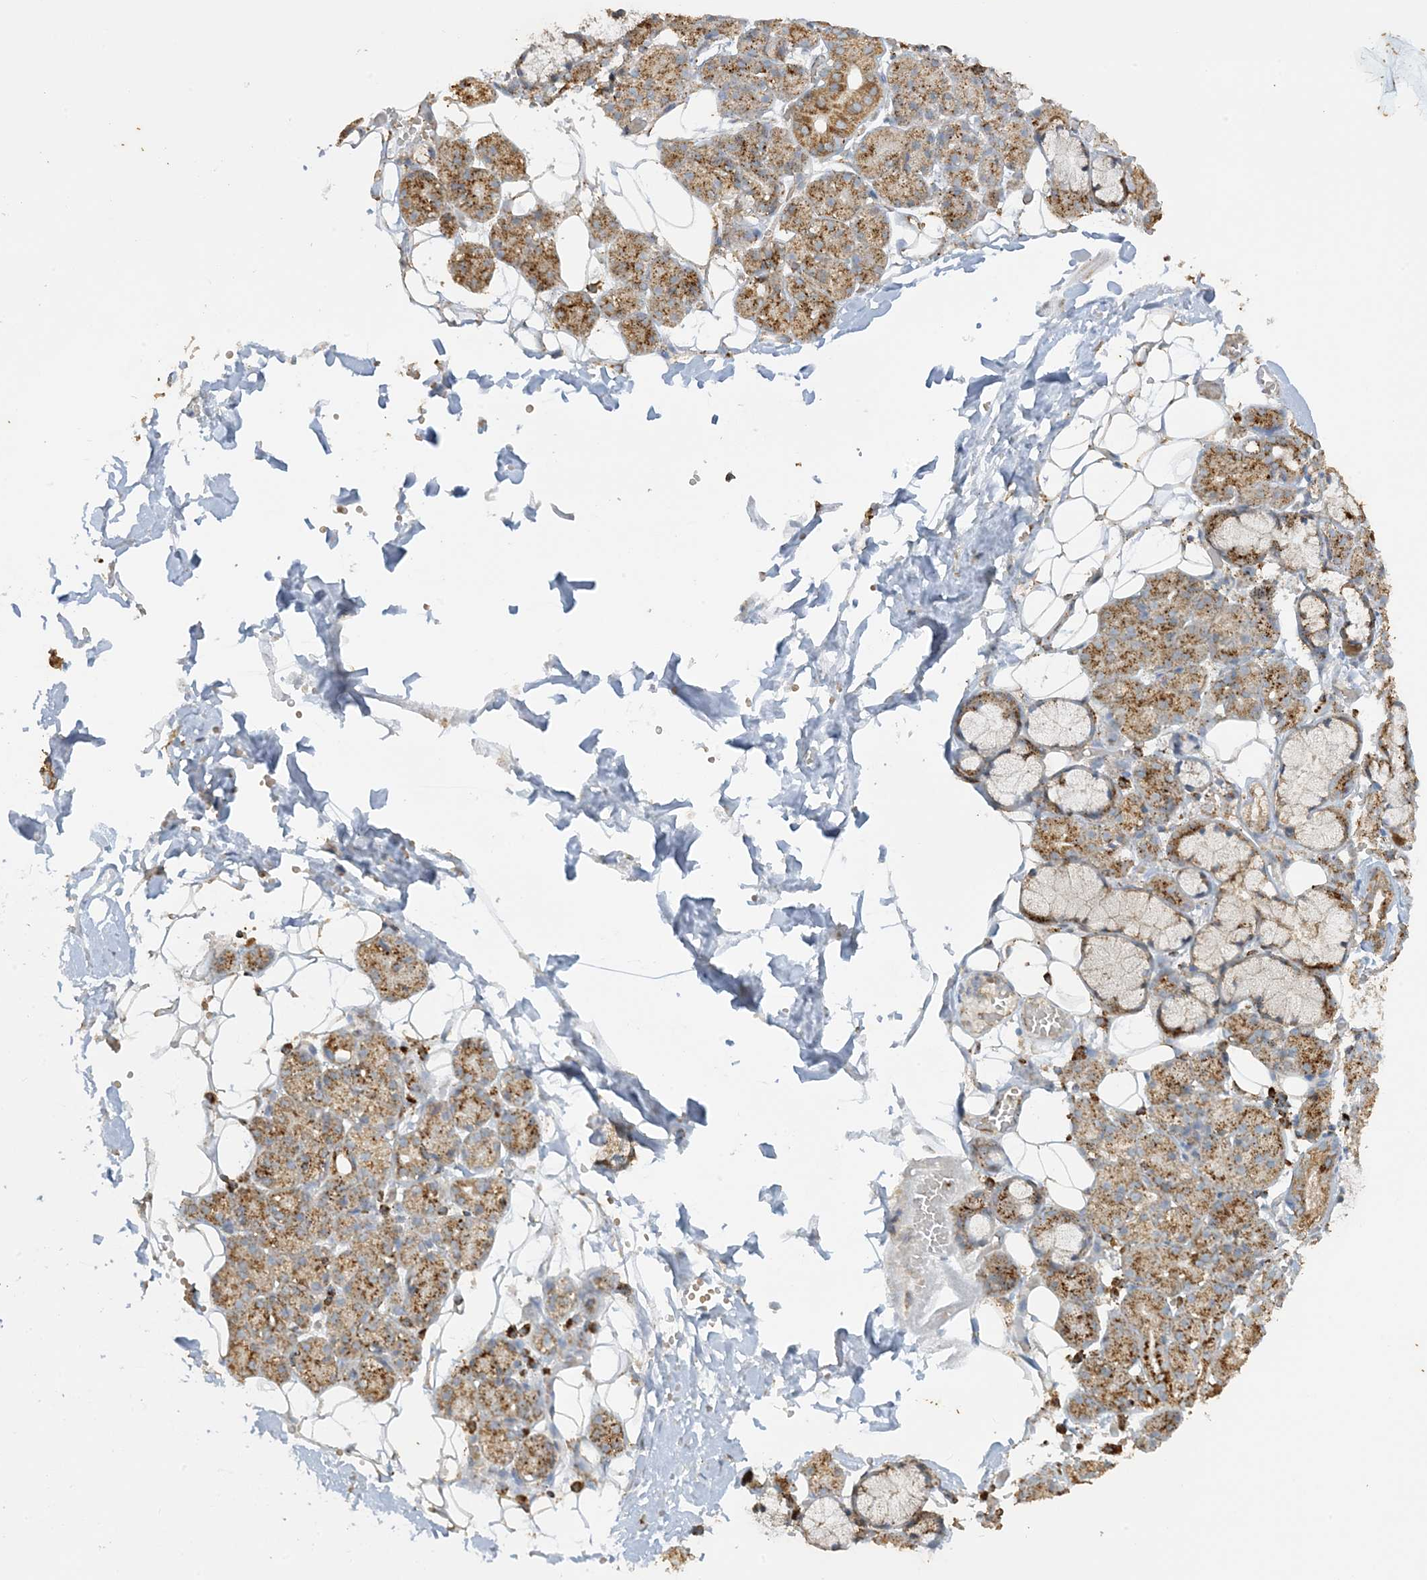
{"staining": {"intensity": "moderate", "quantity": "25%-75%", "location": "cytoplasmic/membranous"}, "tissue": "salivary gland", "cell_type": "Glandular cells", "image_type": "normal", "snomed": [{"axis": "morphology", "description": "Normal tissue, NOS"}, {"axis": "topography", "description": "Salivary gland"}], "caption": "A high-resolution photomicrograph shows immunohistochemistry (IHC) staining of benign salivary gland, which reveals moderate cytoplasmic/membranous staining in about 25%-75% of glandular cells.", "gene": "AGA", "patient": {"sex": "male", "age": 63}}